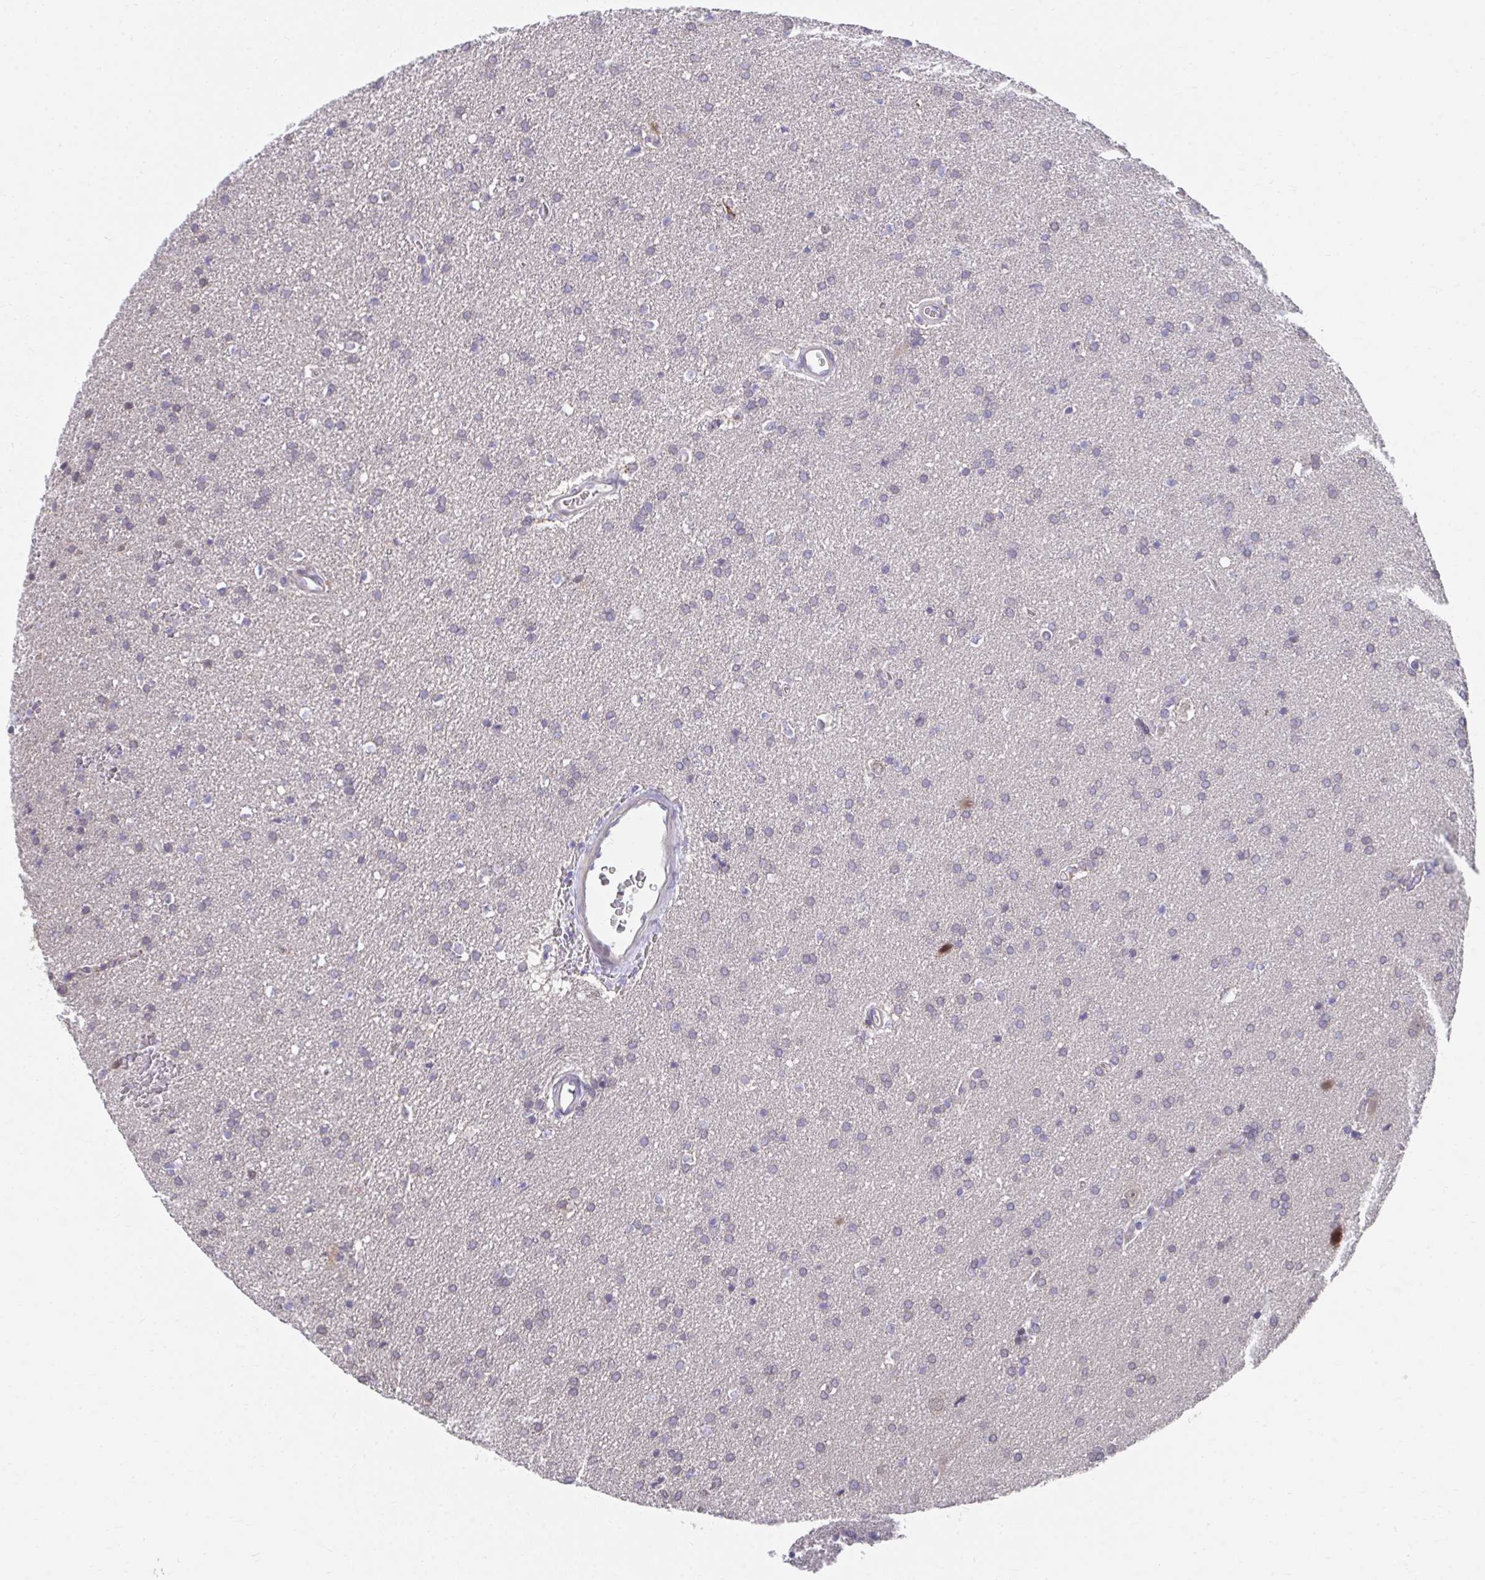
{"staining": {"intensity": "negative", "quantity": "none", "location": "none"}, "tissue": "glioma", "cell_type": "Tumor cells", "image_type": "cancer", "snomed": [{"axis": "morphology", "description": "Glioma, malignant, Low grade"}, {"axis": "topography", "description": "Brain"}], "caption": "Protein analysis of glioma shows no significant positivity in tumor cells. The staining was performed using DAB to visualize the protein expression in brown, while the nuclei were stained in blue with hematoxylin (Magnification: 20x).", "gene": "SLAMF7", "patient": {"sex": "female", "age": 34}}